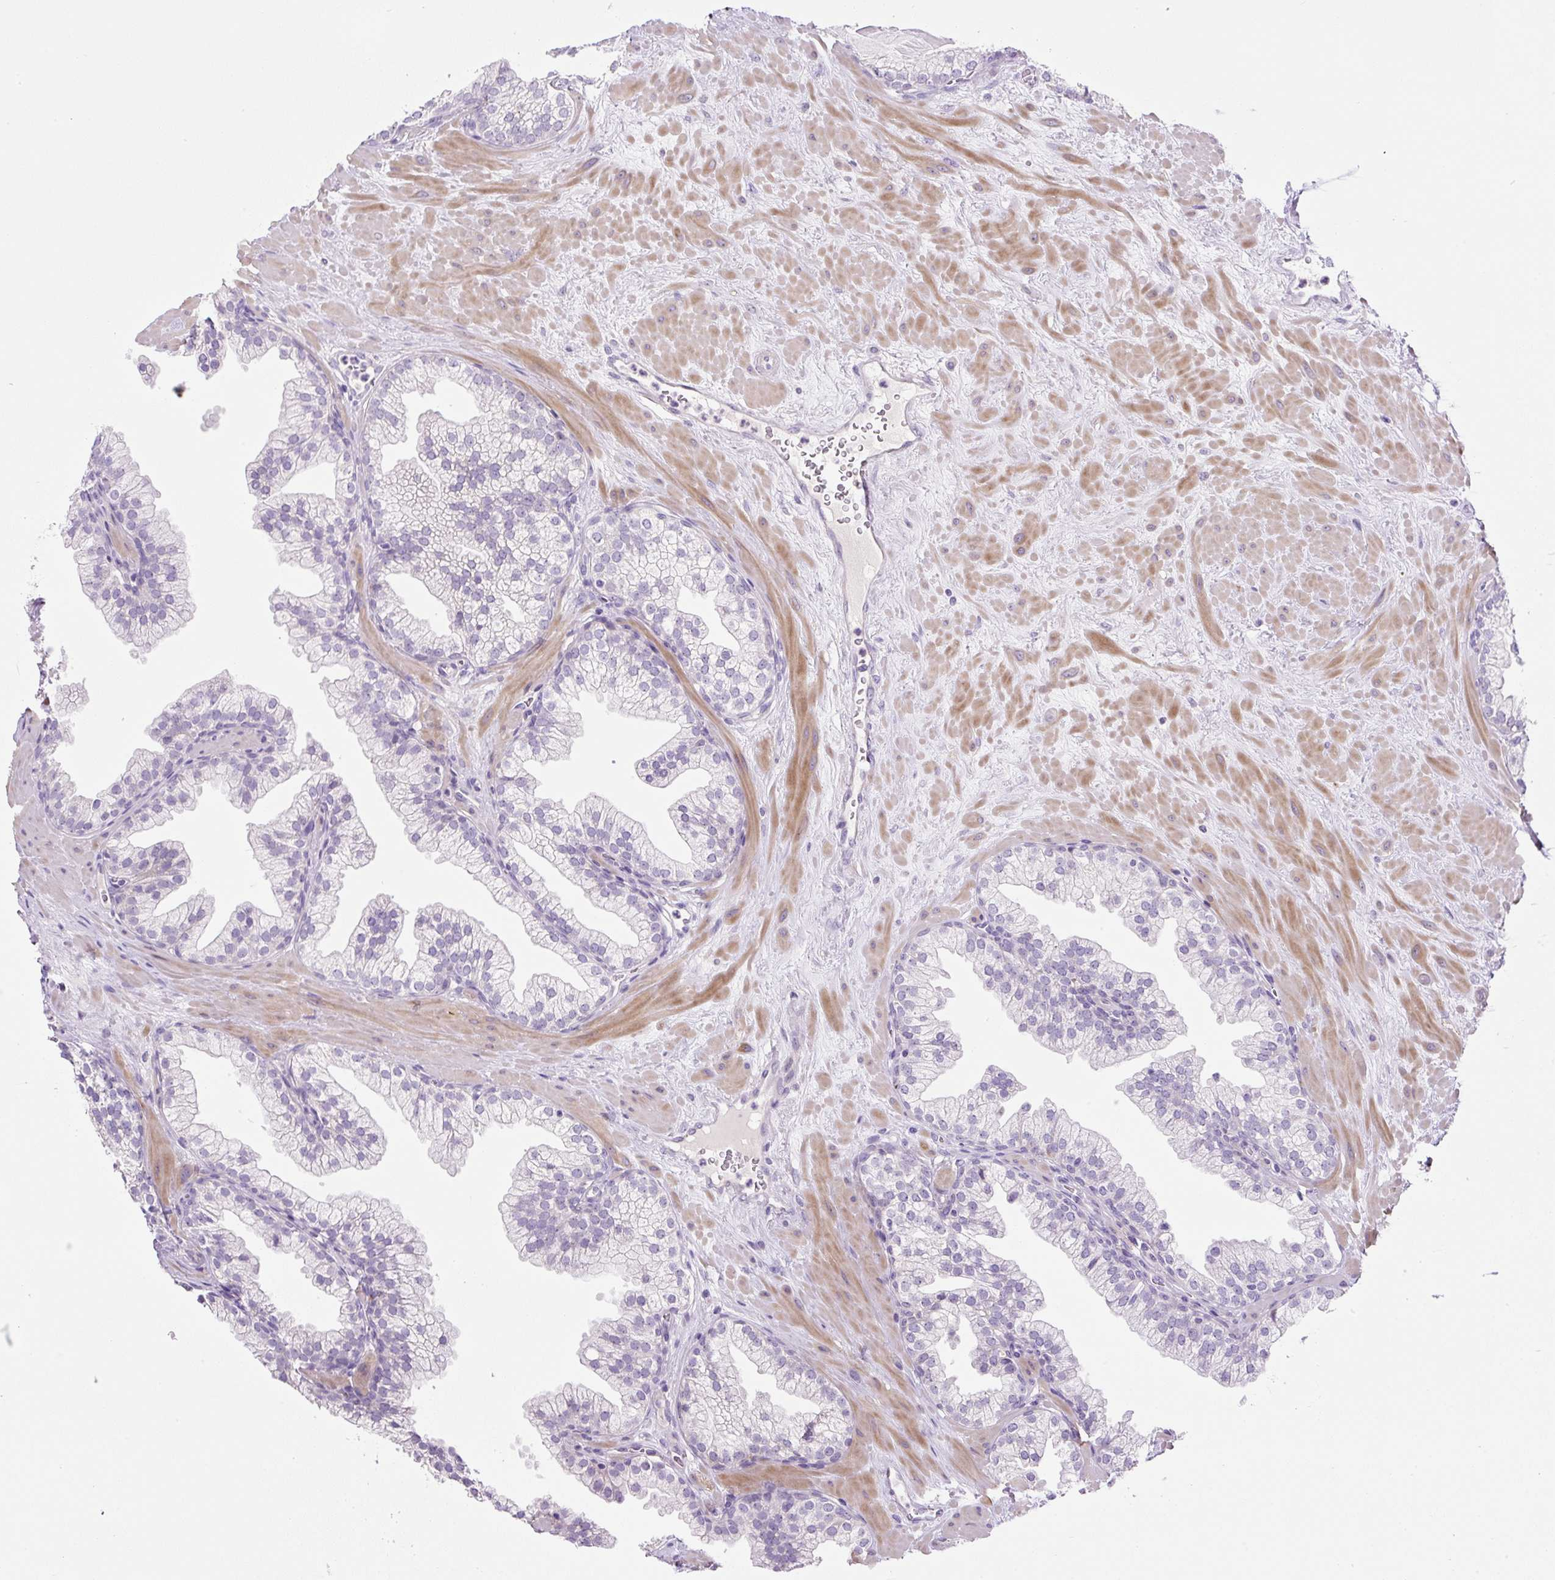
{"staining": {"intensity": "negative", "quantity": "none", "location": "none"}, "tissue": "prostate", "cell_type": "Glandular cells", "image_type": "normal", "snomed": [{"axis": "morphology", "description": "Normal tissue, NOS"}, {"axis": "topography", "description": "Prostate"}, {"axis": "topography", "description": "Peripheral nerve tissue"}], "caption": "An immunohistochemistry histopathology image of normal prostate is shown. There is no staining in glandular cells of prostate.", "gene": "OGDHL", "patient": {"sex": "male", "age": 61}}